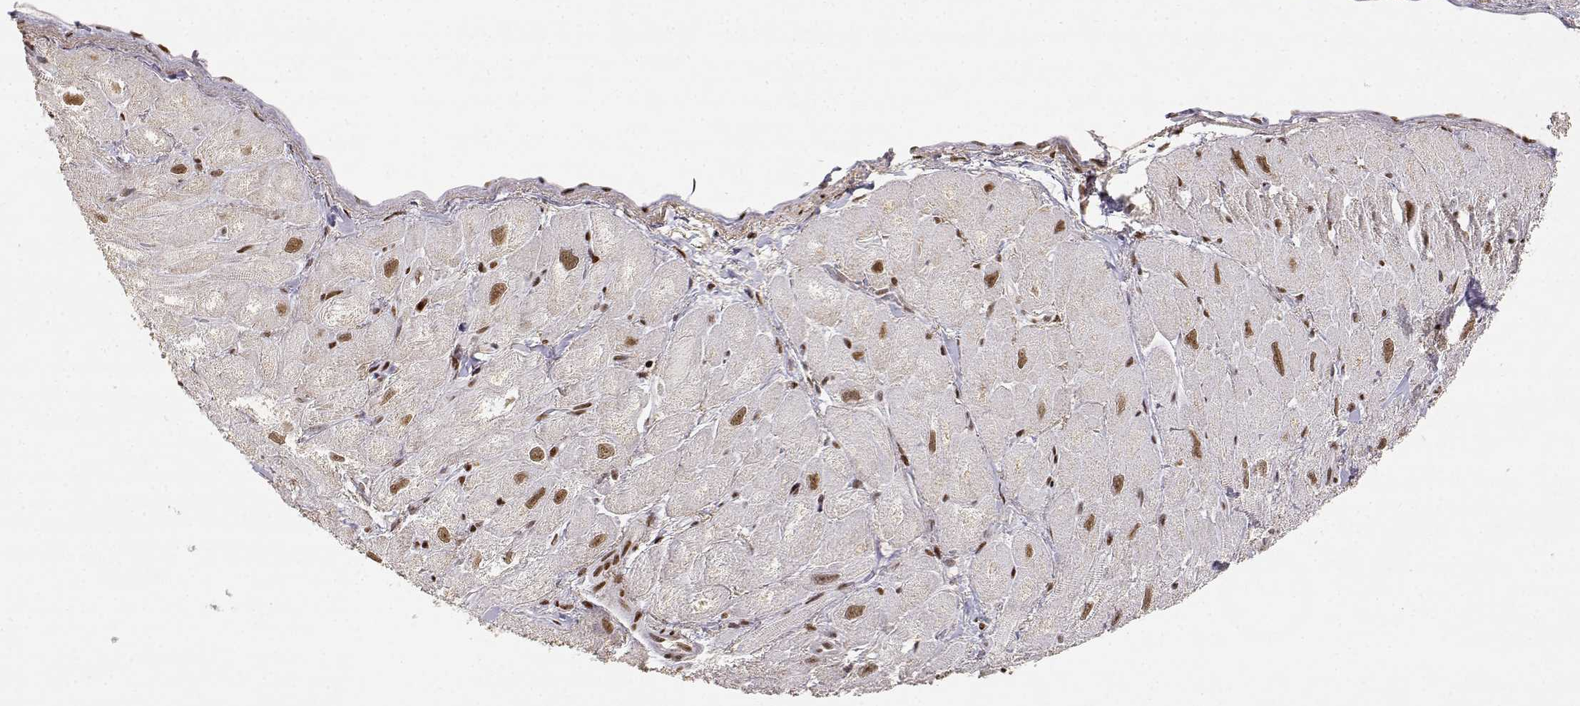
{"staining": {"intensity": "moderate", "quantity": "<25%", "location": "nuclear"}, "tissue": "heart muscle", "cell_type": "Cardiomyocytes", "image_type": "normal", "snomed": [{"axis": "morphology", "description": "Normal tissue, NOS"}, {"axis": "topography", "description": "Heart"}], "caption": "High-power microscopy captured an IHC photomicrograph of unremarkable heart muscle, revealing moderate nuclear positivity in about <25% of cardiomyocytes.", "gene": "RSF1", "patient": {"sex": "male", "age": 60}}